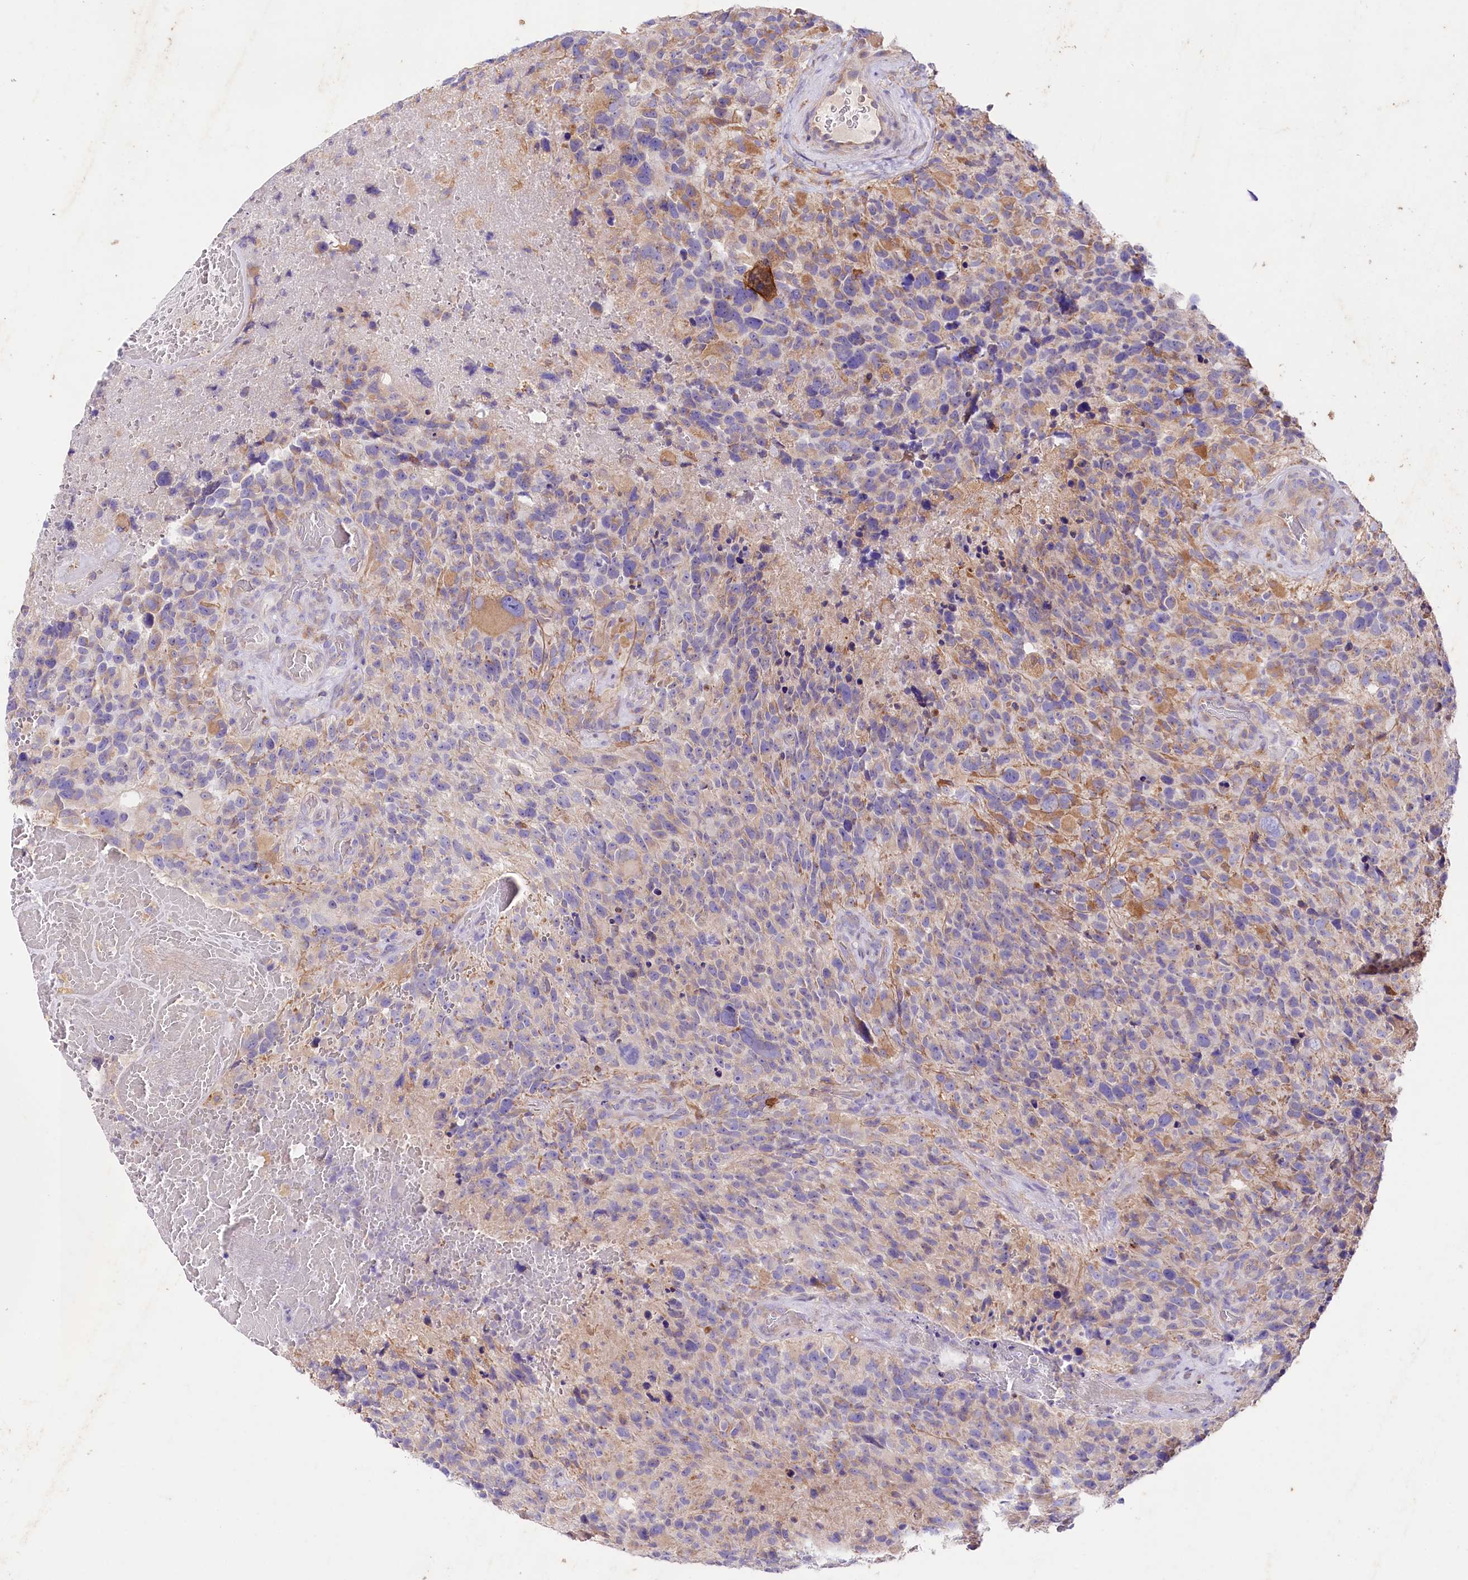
{"staining": {"intensity": "weak", "quantity": "<25%", "location": "cytoplasmic/membranous"}, "tissue": "glioma", "cell_type": "Tumor cells", "image_type": "cancer", "snomed": [{"axis": "morphology", "description": "Glioma, malignant, High grade"}, {"axis": "topography", "description": "Brain"}], "caption": "Tumor cells show no significant staining in glioma.", "gene": "SACM1L", "patient": {"sex": "male", "age": 69}}